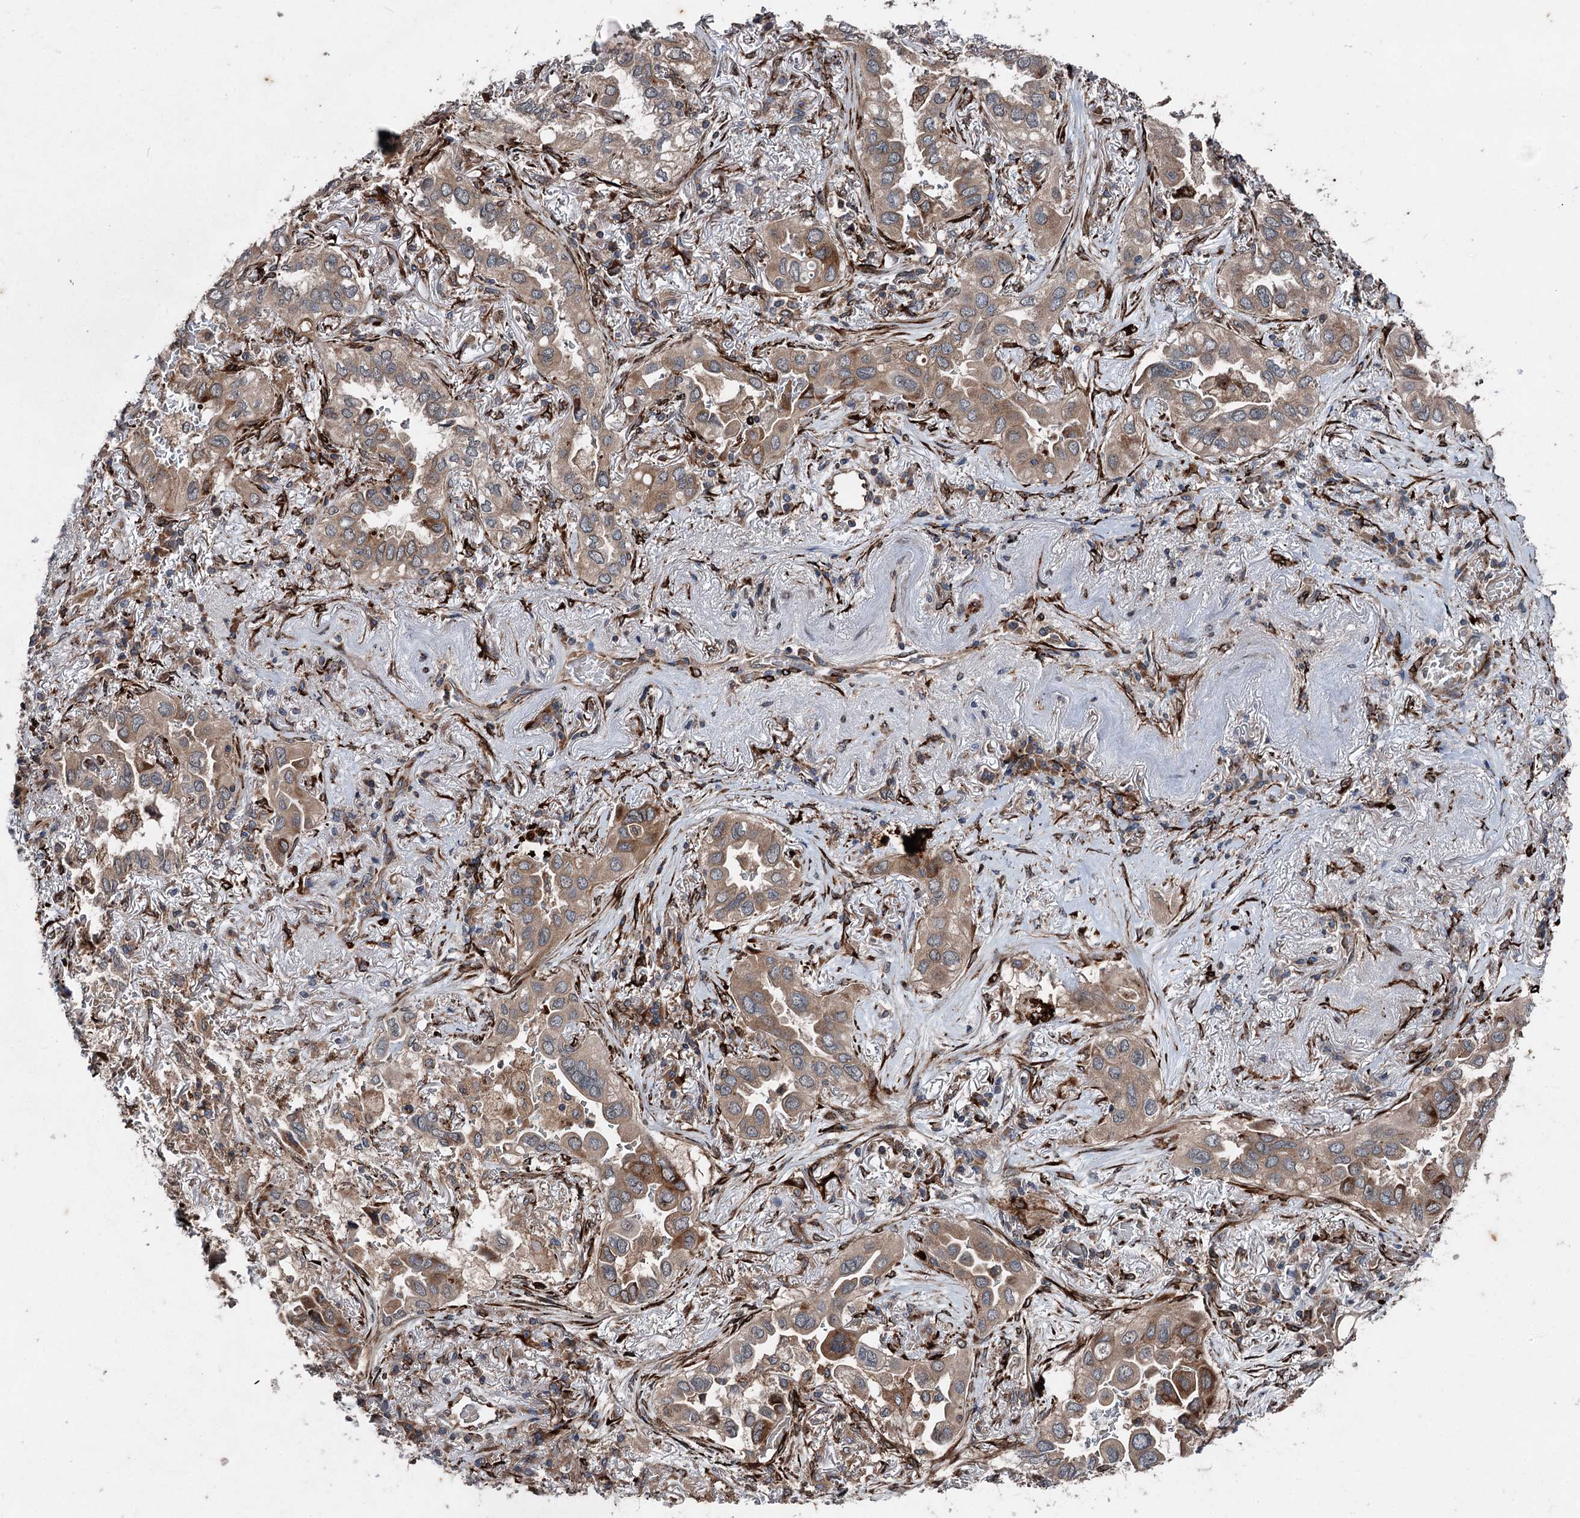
{"staining": {"intensity": "moderate", "quantity": ">75%", "location": "cytoplasmic/membranous"}, "tissue": "lung cancer", "cell_type": "Tumor cells", "image_type": "cancer", "snomed": [{"axis": "morphology", "description": "Adenocarcinoma, NOS"}, {"axis": "topography", "description": "Lung"}], "caption": "Lung cancer (adenocarcinoma) stained with DAB immunohistochemistry demonstrates medium levels of moderate cytoplasmic/membranous positivity in approximately >75% of tumor cells. (DAB (3,3'-diaminobenzidine) IHC with brightfield microscopy, high magnification).", "gene": "DDIAS", "patient": {"sex": "female", "age": 76}}